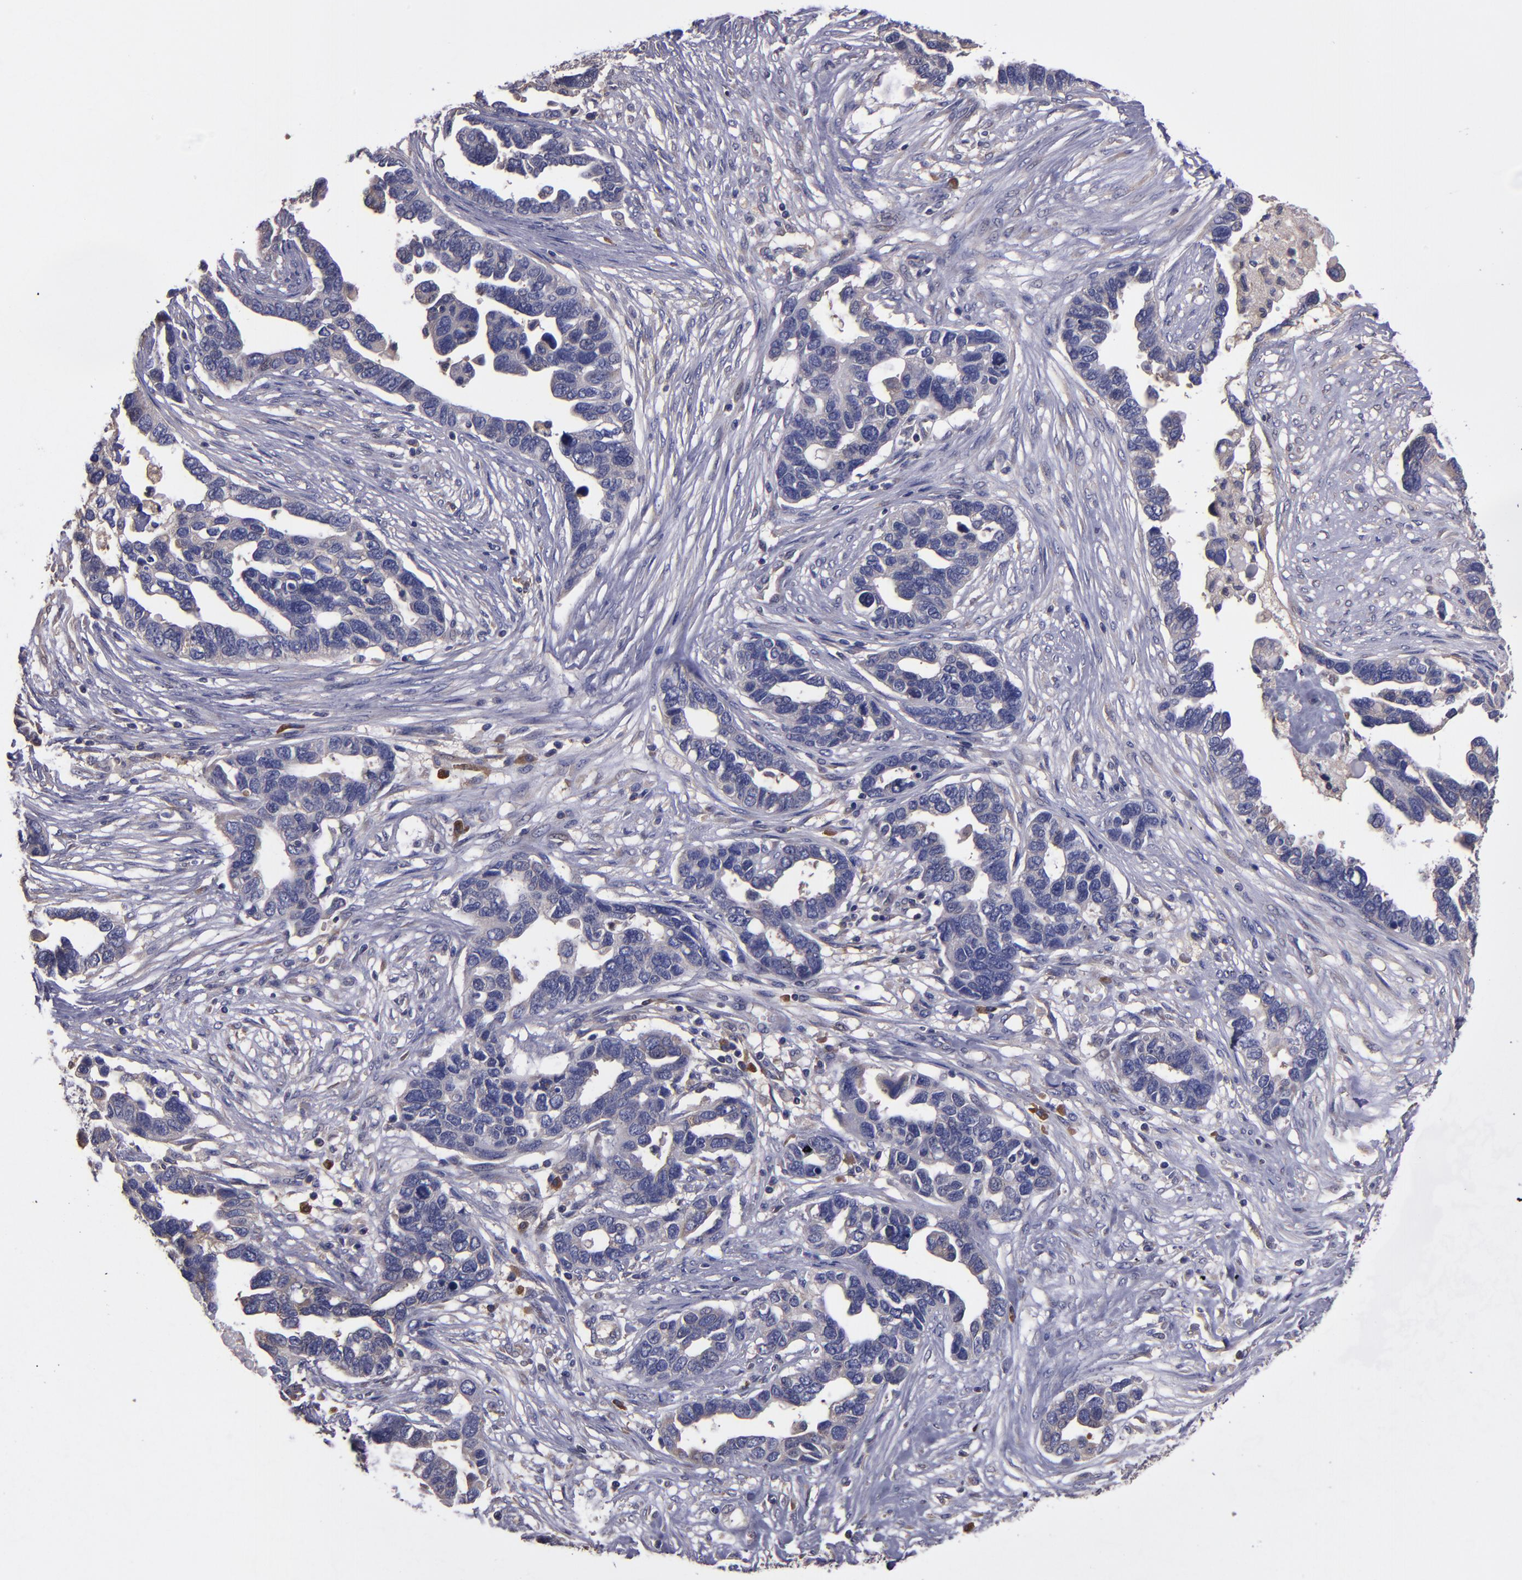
{"staining": {"intensity": "weak", "quantity": "<25%", "location": "cytoplasmic/membranous"}, "tissue": "ovarian cancer", "cell_type": "Tumor cells", "image_type": "cancer", "snomed": [{"axis": "morphology", "description": "Cystadenocarcinoma, serous, NOS"}, {"axis": "topography", "description": "Ovary"}], "caption": "Protein analysis of serous cystadenocarcinoma (ovarian) displays no significant positivity in tumor cells.", "gene": "CARS1", "patient": {"sex": "female", "age": 54}}